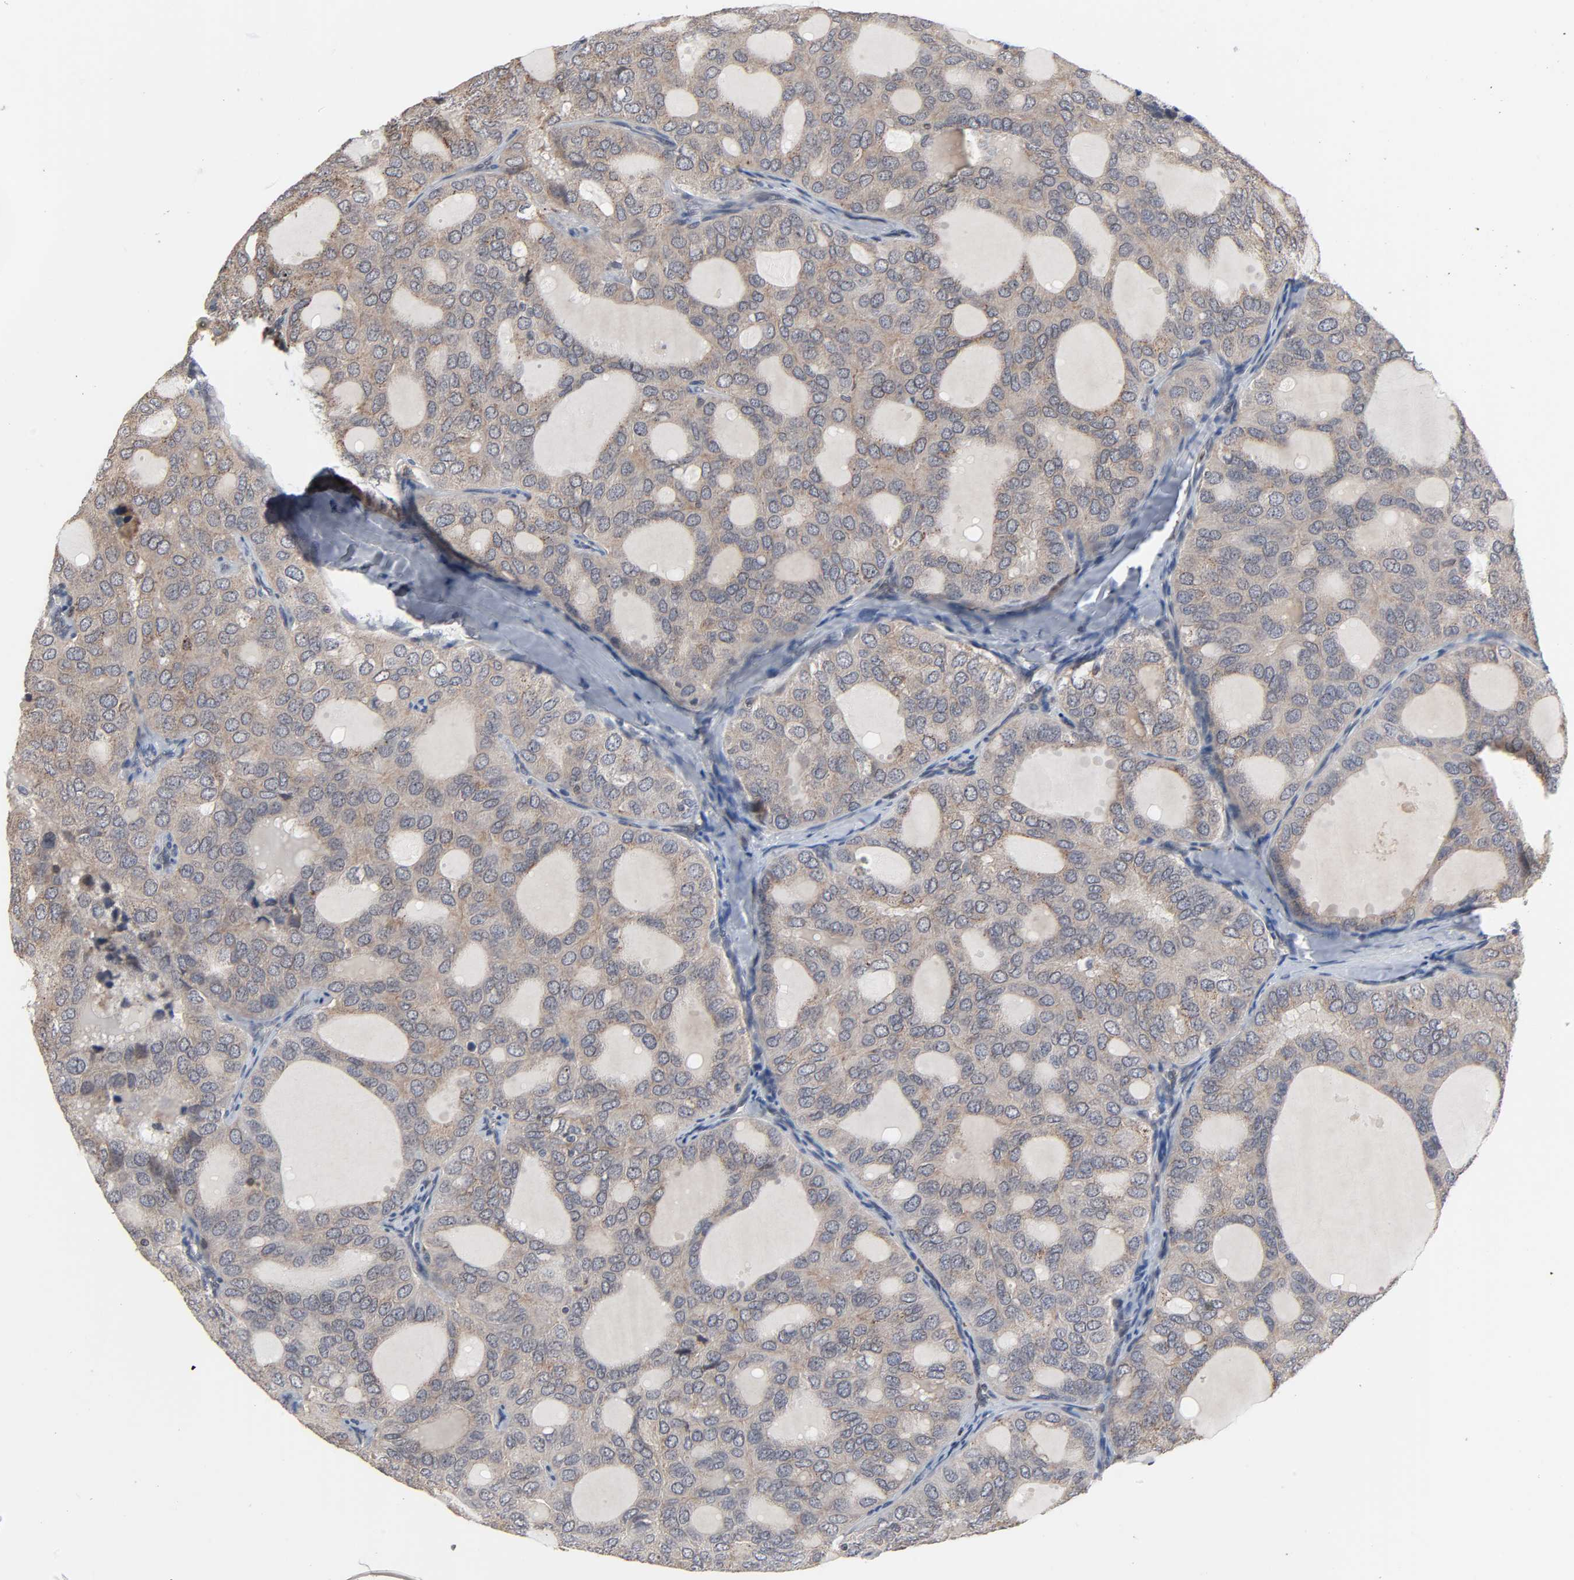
{"staining": {"intensity": "weak", "quantity": ">75%", "location": "cytoplasmic/membranous"}, "tissue": "thyroid cancer", "cell_type": "Tumor cells", "image_type": "cancer", "snomed": [{"axis": "morphology", "description": "Follicular adenoma carcinoma, NOS"}, {"axis": "topography", "description": "Thyroid gland"}], "caption": "Protein expression by immunohistochemistry shows weak cytoplasmic/membranous staining in approximately >75% of tumor cells in follicular adenoma carcinoma (thyroid). Using DAB (3,3'-diaminobenzidine) (brown) and hematoxylin (blue) stains, captured at high magnification using brightfield microscopy.", "gene": "CCDC175", "patient": {"sex": "male", "age": 75}}